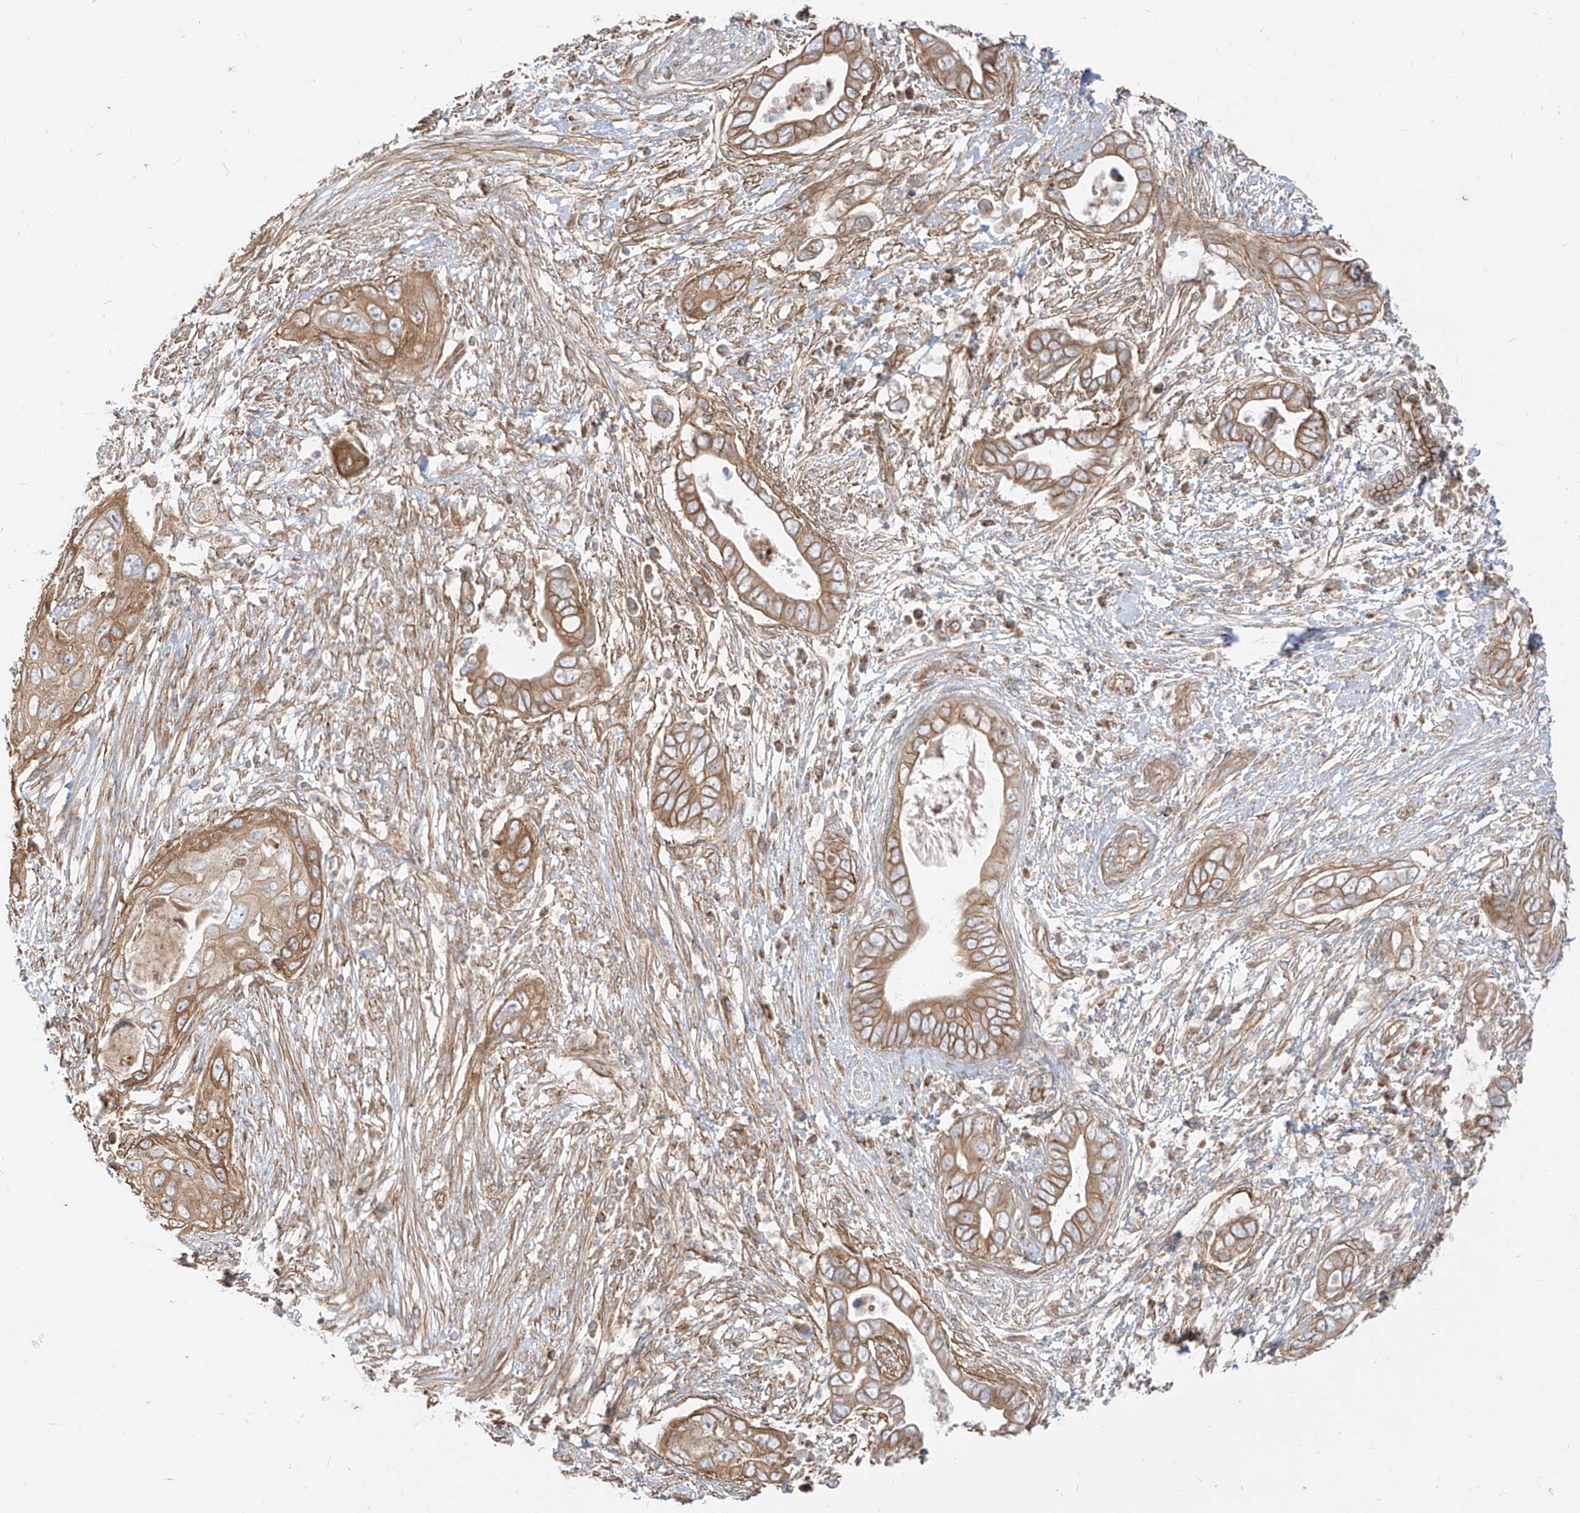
{"staining": {"intensity": "moderate", "quantity": ">75%", "location": "cytoplasmic/membranous"}, "tissue": "pancreatic cancer", "cell_type": "Tumor cells", "image_type": "cancer", "snomed": [{"axis": "morphology", "description": "Adenocarcinoma, NOS"}, {"axis": "topography", "description": "Pancreas"}], "caption": "Immunohistochemical staining of pancreatic cancer reveals medium levels of moderate cytoplasmic/membranous protein positivity in about >75% of tumor cells.", "gene": "PLCL1", "patient": {"sex": "male", "age": 75}}